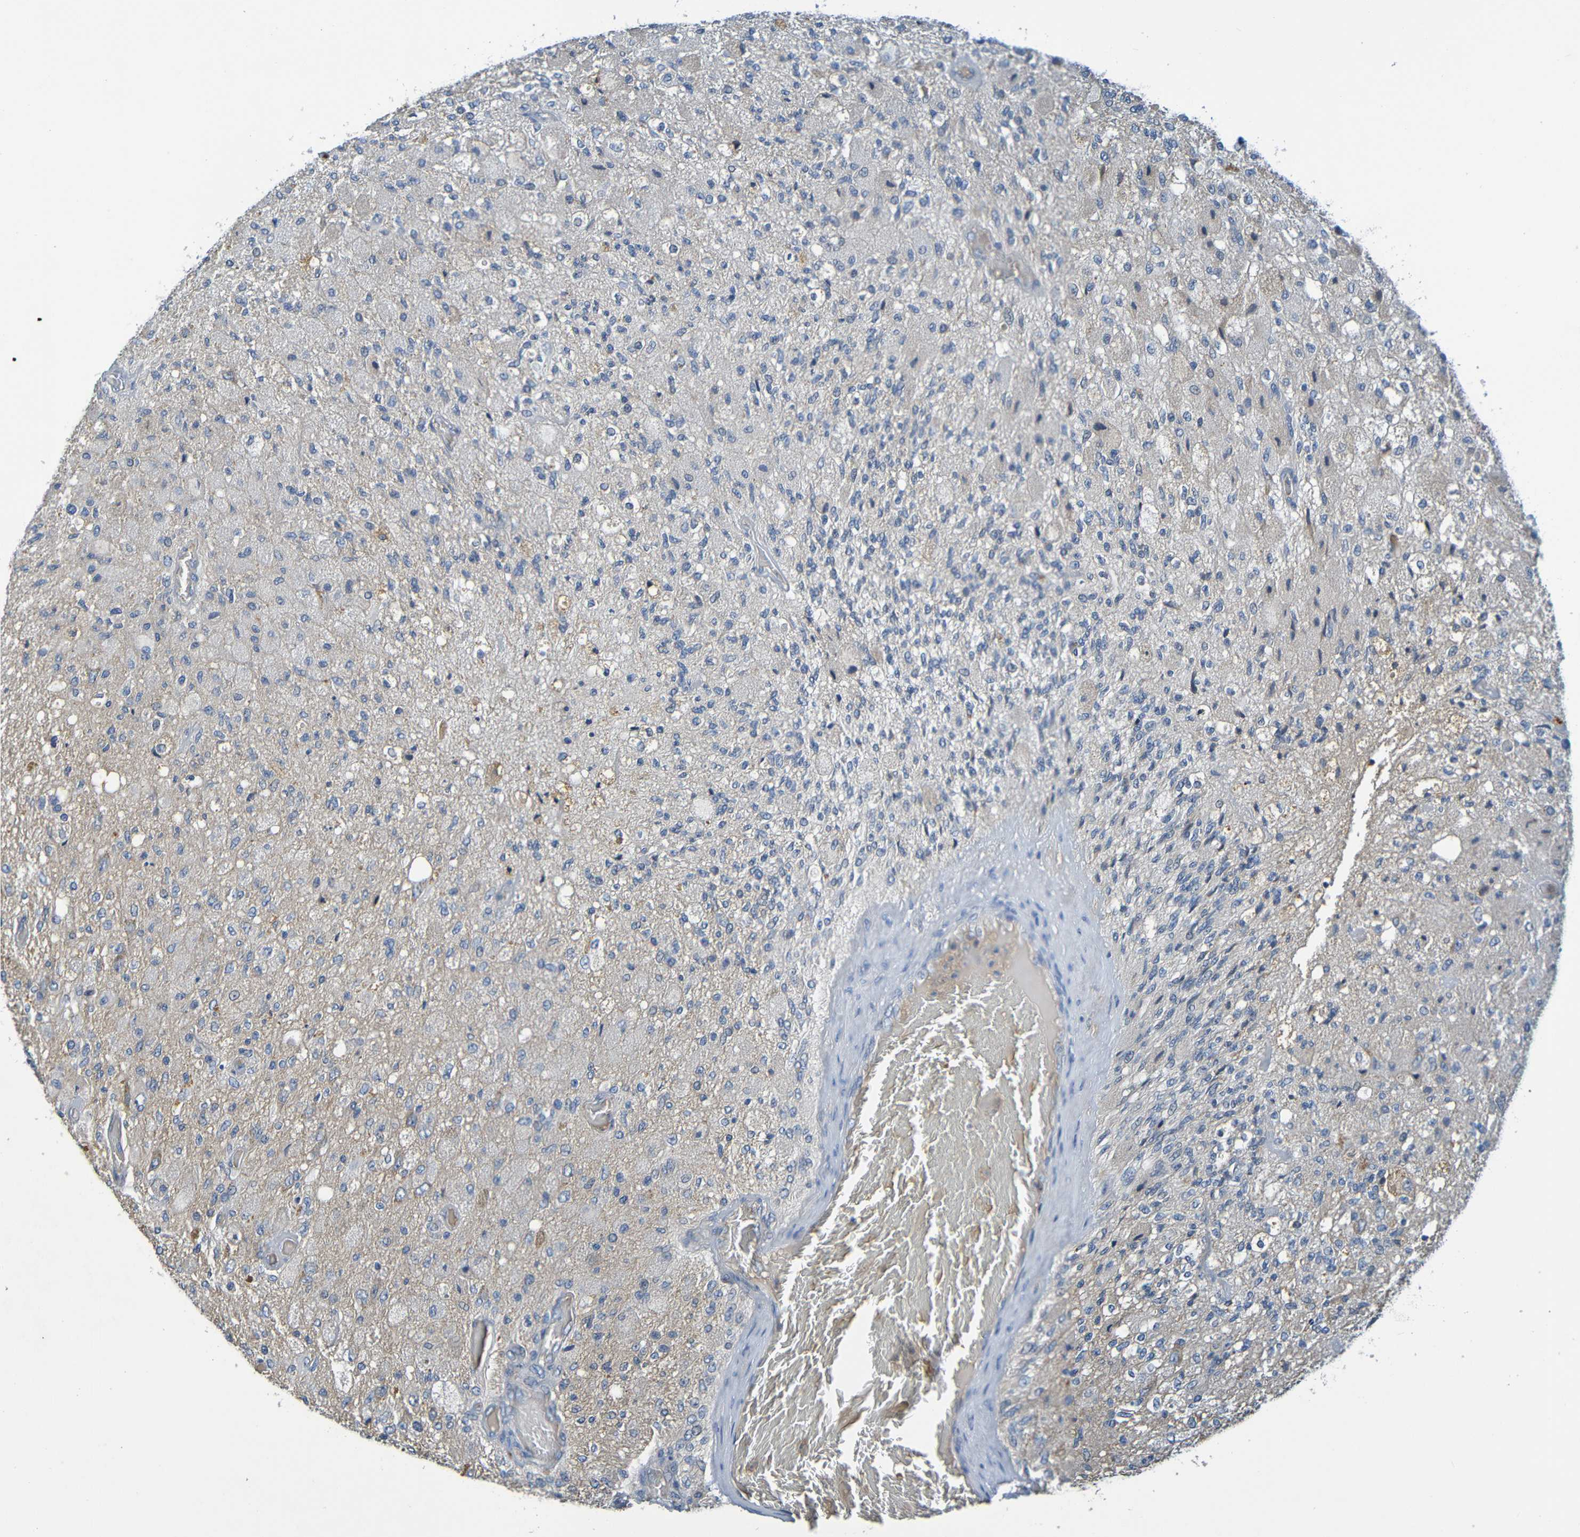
{"staining": {"intensity": "negative", "quantity": "none", "location": "none"}, "tissue": "glioma", "cell_type": "Tumor cells", "image_type": "cancer", "snomed": [{"axis": "morphology", "description": "Normal tissue, NOS"}, {"axis": "morphology", "description": "Glioma, malignant, High grade"}, {"axis": "topography", "description": "Cerebral cortex"}], "caption": "Immunohistochemistry (IHC) photomicrograph of neoplastic tissue: human malignant high-grade glioma stained with DAB displays no significant protein positivity in tumor cells.", "gene": "C1QA", "patient": {"sex": "male", "age": 77}}